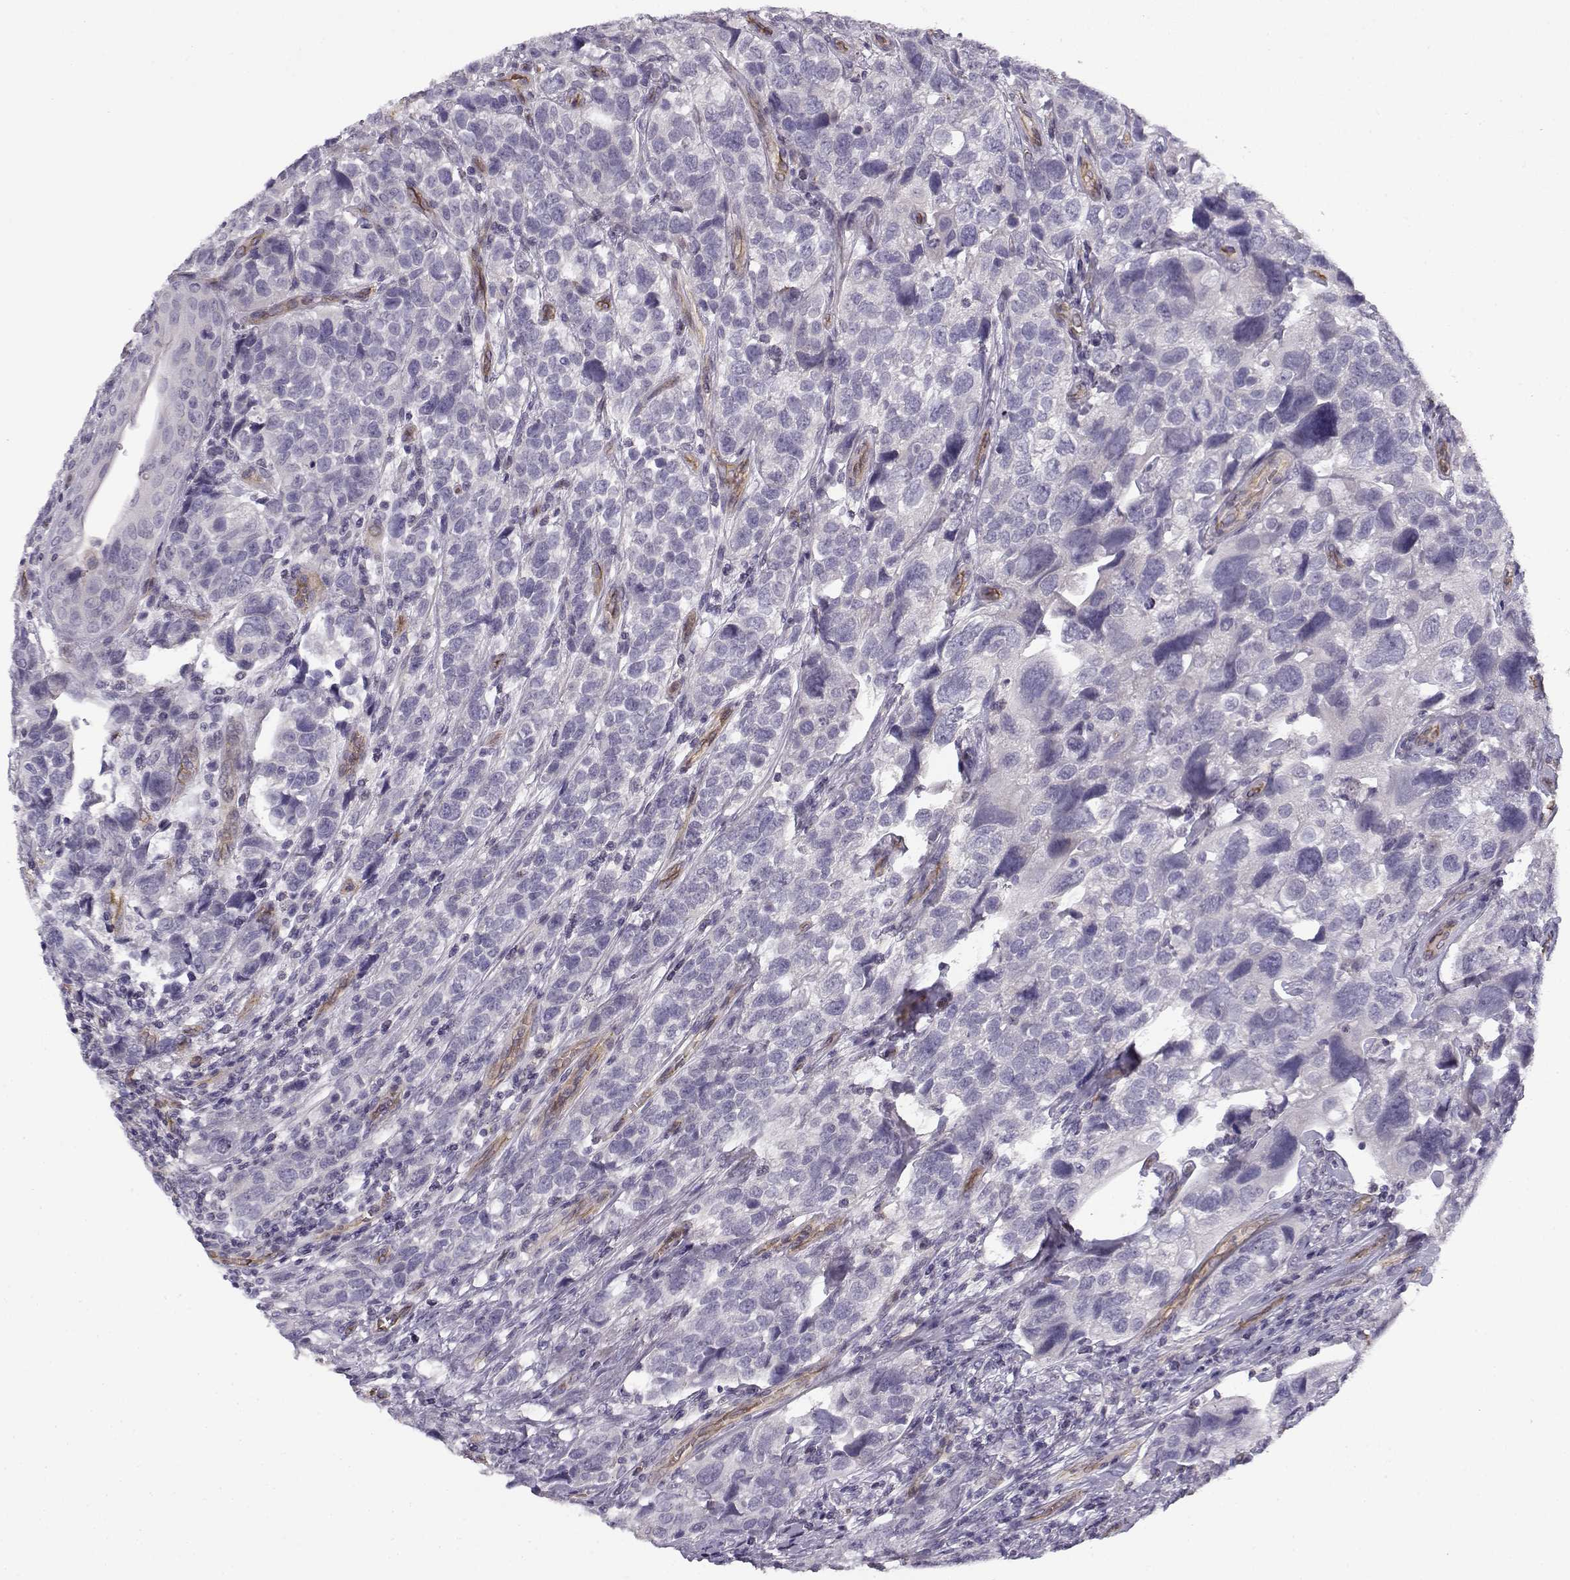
{"staining": {"intensity": "negative", "quantity": "none", "location": "none"}, "tissue": "urothelial cancer", "cell_type": "Tumor cells", "image_type": "cancer", "snomed": [{"axis": "morphology", "description": "Urothelial carcinoma, High grade"}, {"axis": "topography", "description": "Urinary bladder"}], "caption": "The image exhibits no significant positivity in tumor cells of urothelial carcinoma (high-grade).", "gene": "MYO1A", "patient": {"sex": "female", "age": 58}}